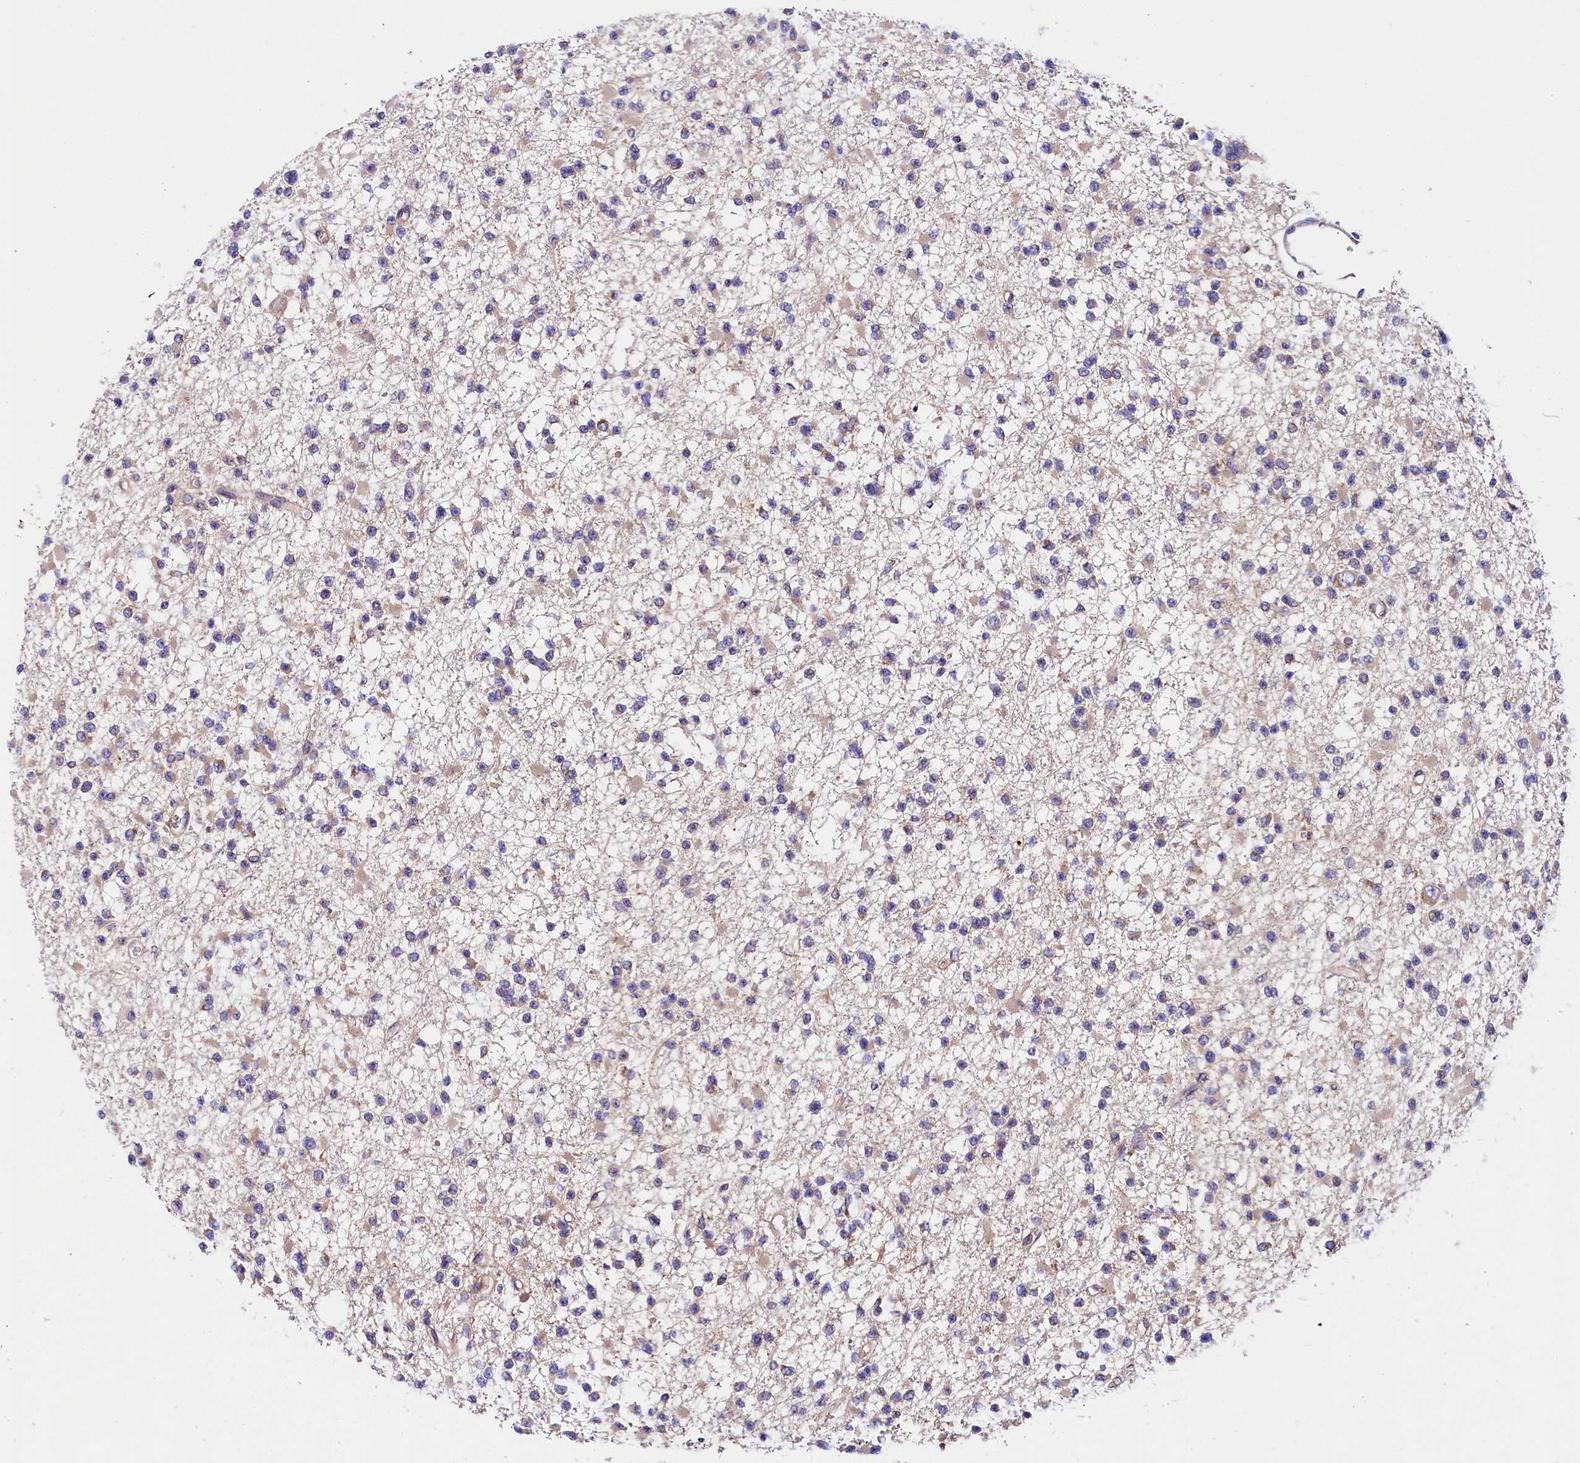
{"staining": {"intensity": "negative", "quantity": "none", "location": "none"}, "tissue": "glioma", "cell_type": "Tumor cells", "image_type": "cancer", "snomed": [{"axis": "morphology", "description": "Glioma, malignant, Low grade"}, {"axis": "topography", "description": "Brain"}], "caption": "Immunohistochemistry (IHC) image of neoplastic tissue: malignant glioma (low-grade) stained with DAB exhibits no significant protein expression in tumor cells. (DAB (3,3'-diaminobenzidine) immunohistochemistry, high magnification).", "gene": "SPG11", "patient": {"sex": "female", "age": 22}}